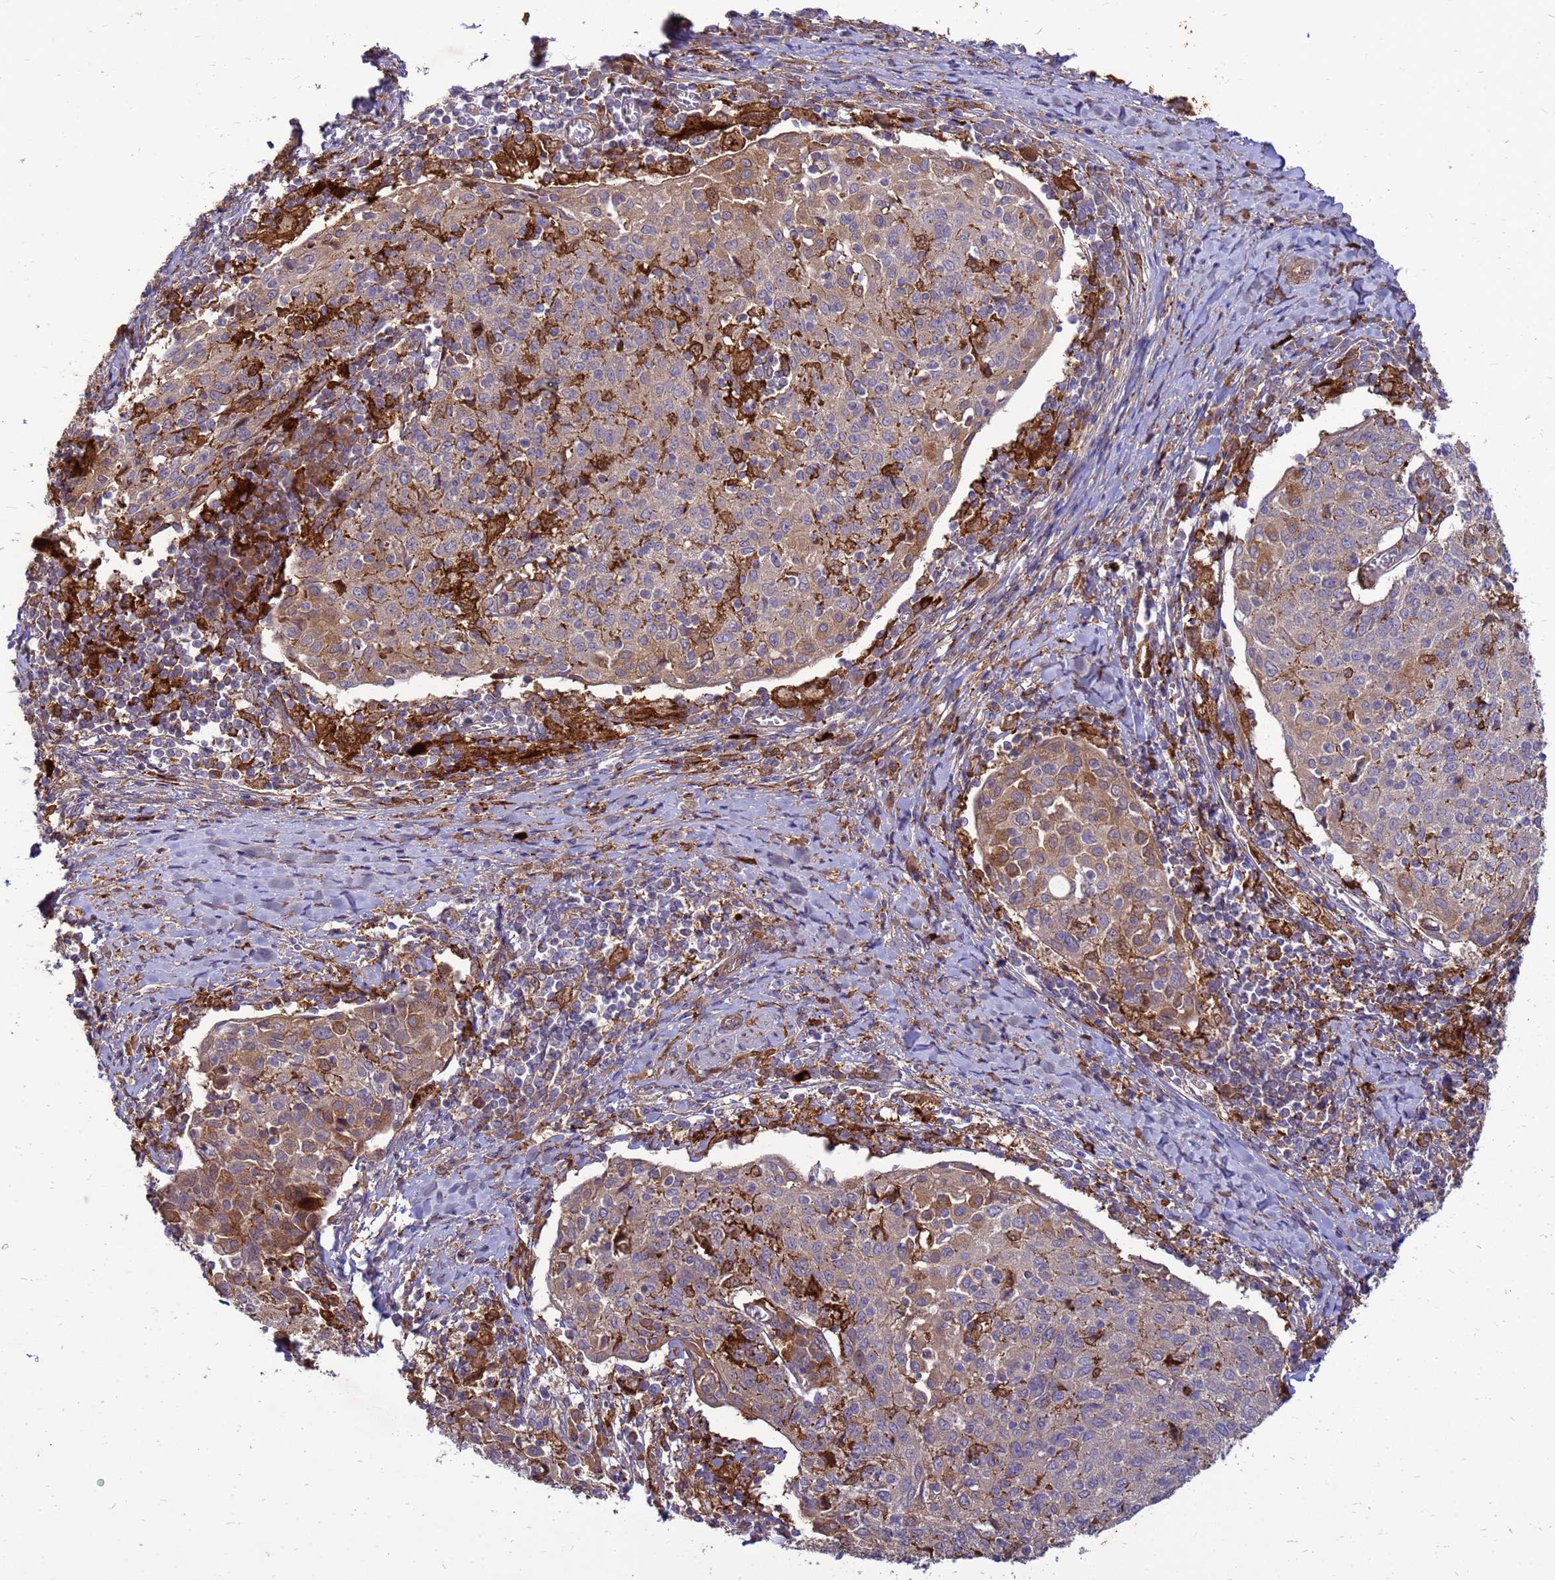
{"staining": {"intensity": "moderate", "quantity": "<25%", "location": "cytoplasmic/membranous"}, "tissue": "cervical cancer", "cell_type": "Tumor cells", "image_type": "cancer", "snomed": [{"axis": "morphology", "description": "Squamous cell carcinoma, NOS"}, {"axis": "topography", "description": "Cervix"}], "caption": "Brown immunohistochemical staining in squamous cell carcinoma (cervical) displays moderate cytoplasmic/membranous expression in approximately <25% of tumor cells.", "gene": "RNF215", "patient": {"sex": "female", "age": 52}}